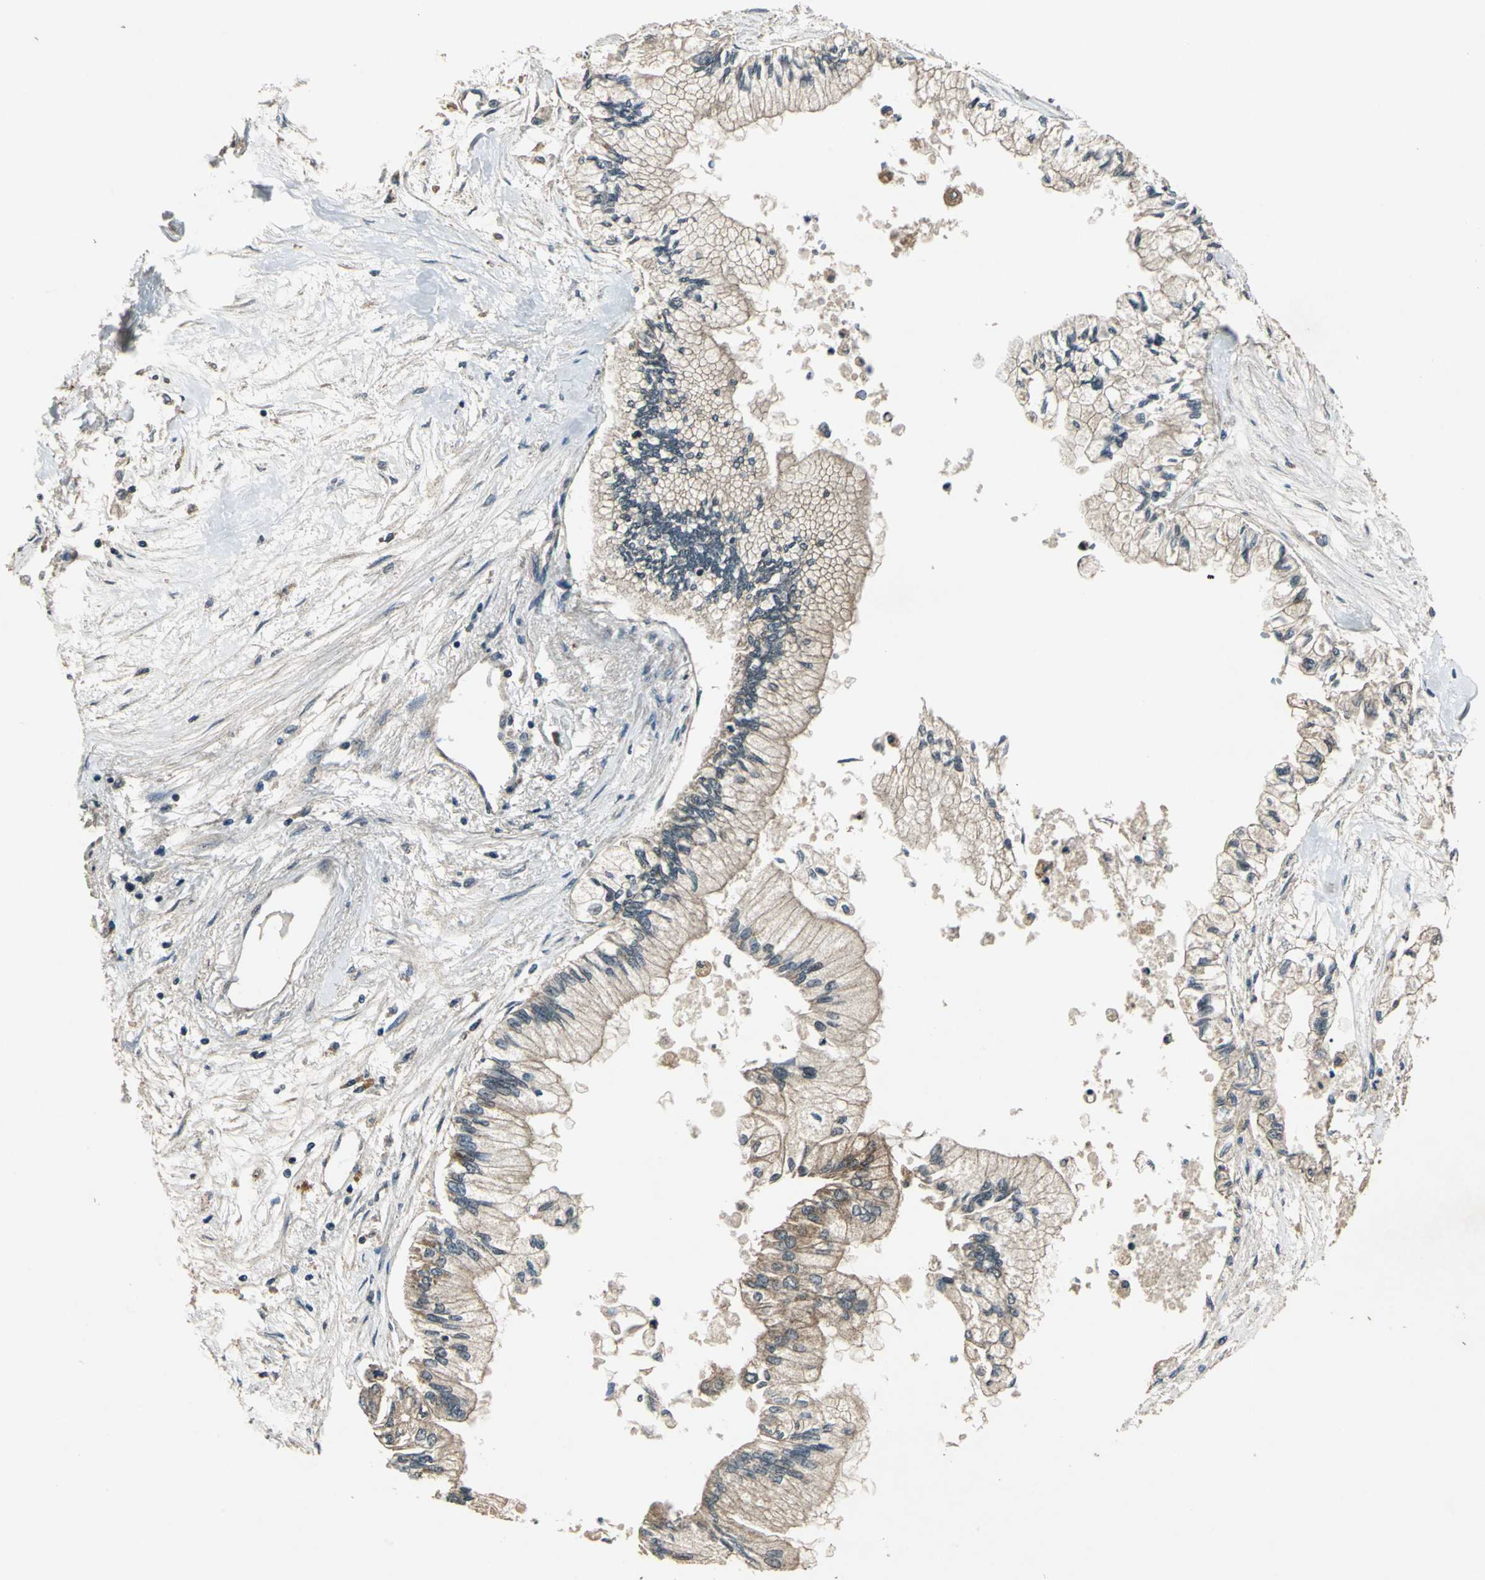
{"staining": {"intensity": "moderate", "quantity": ">75%", "location": "cytoplasmic/membranous"}, "tissue": "pancreatic cancer", "cell_type": "Tumor cells", "image_type": "cancer", "snomed": [{"axis": "morphology", "description": "Adenocarcinoma, NOS"}, {"axis": "topography", "description": "Pancreas"}], "caption": "Pancreatic cancer was stained to show a protein in brown. There is medium levels of moderate cytoplasmic/membranous expression in about >75% of tumor cells. (Stains: DAB (3,3'-diaminobenzidine) in brown, nuclei in blue, Microscopy: brightfield microscopy at high magnification).", "gene": "AHSA1", "patient": {"sex": "male", "age": 79}}